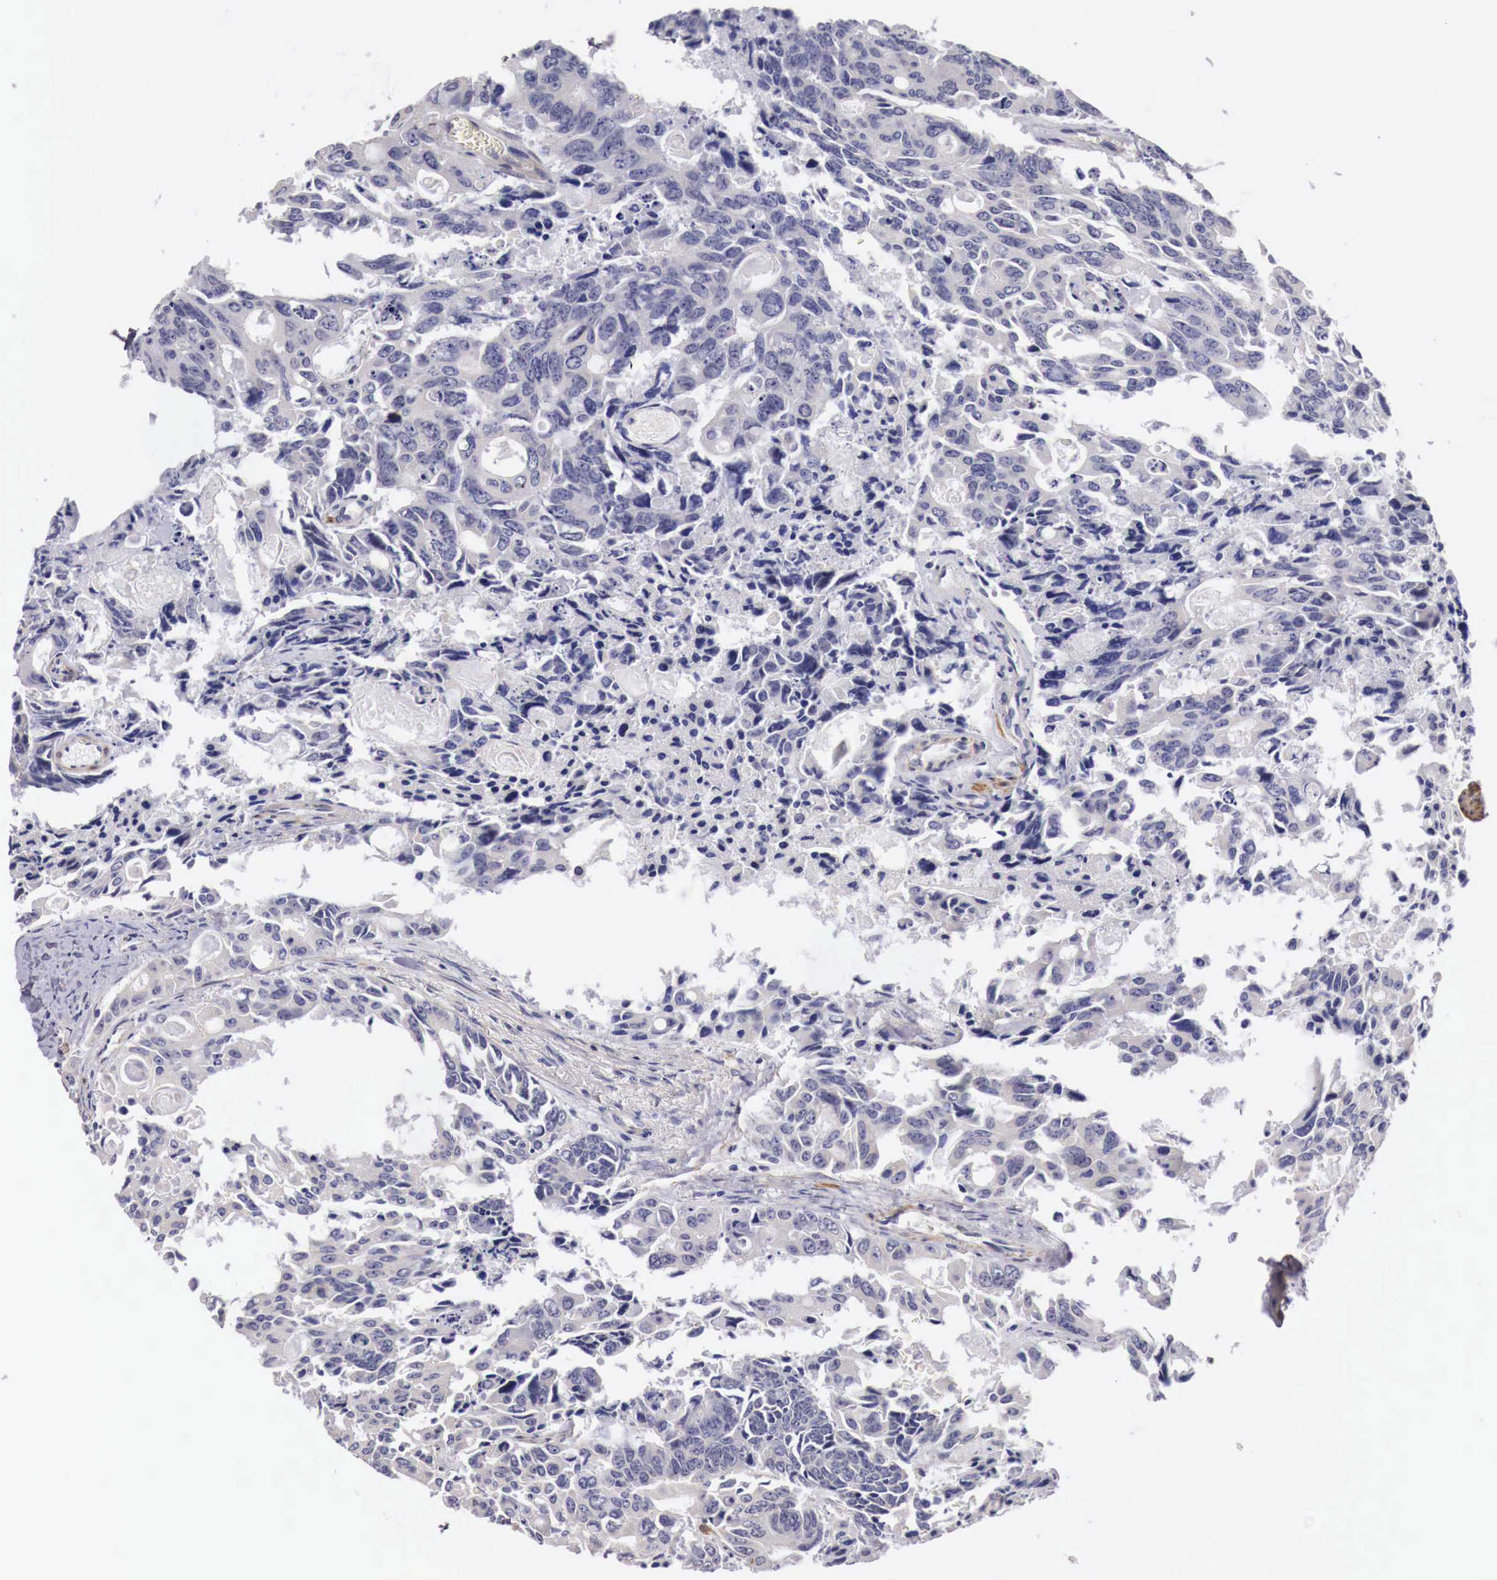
{"staining": {"intensity": "negative", "quantity": "none", "location": "none"}, "tissue": "colorectal cancer", "cell_type": "Tumor cells", "image_type": "cancer", "snomed": [{"axis": "morphology", "description": "Adenocarcinoma, NOS"}, {"axis": "topography", "description": "Rectum"}], "caption": "Tumor cells show no significant positivity in adenocarcinoma (colorectal).", "gene": "ENOX2", "patient": {"sex": "male", "age": 76}}